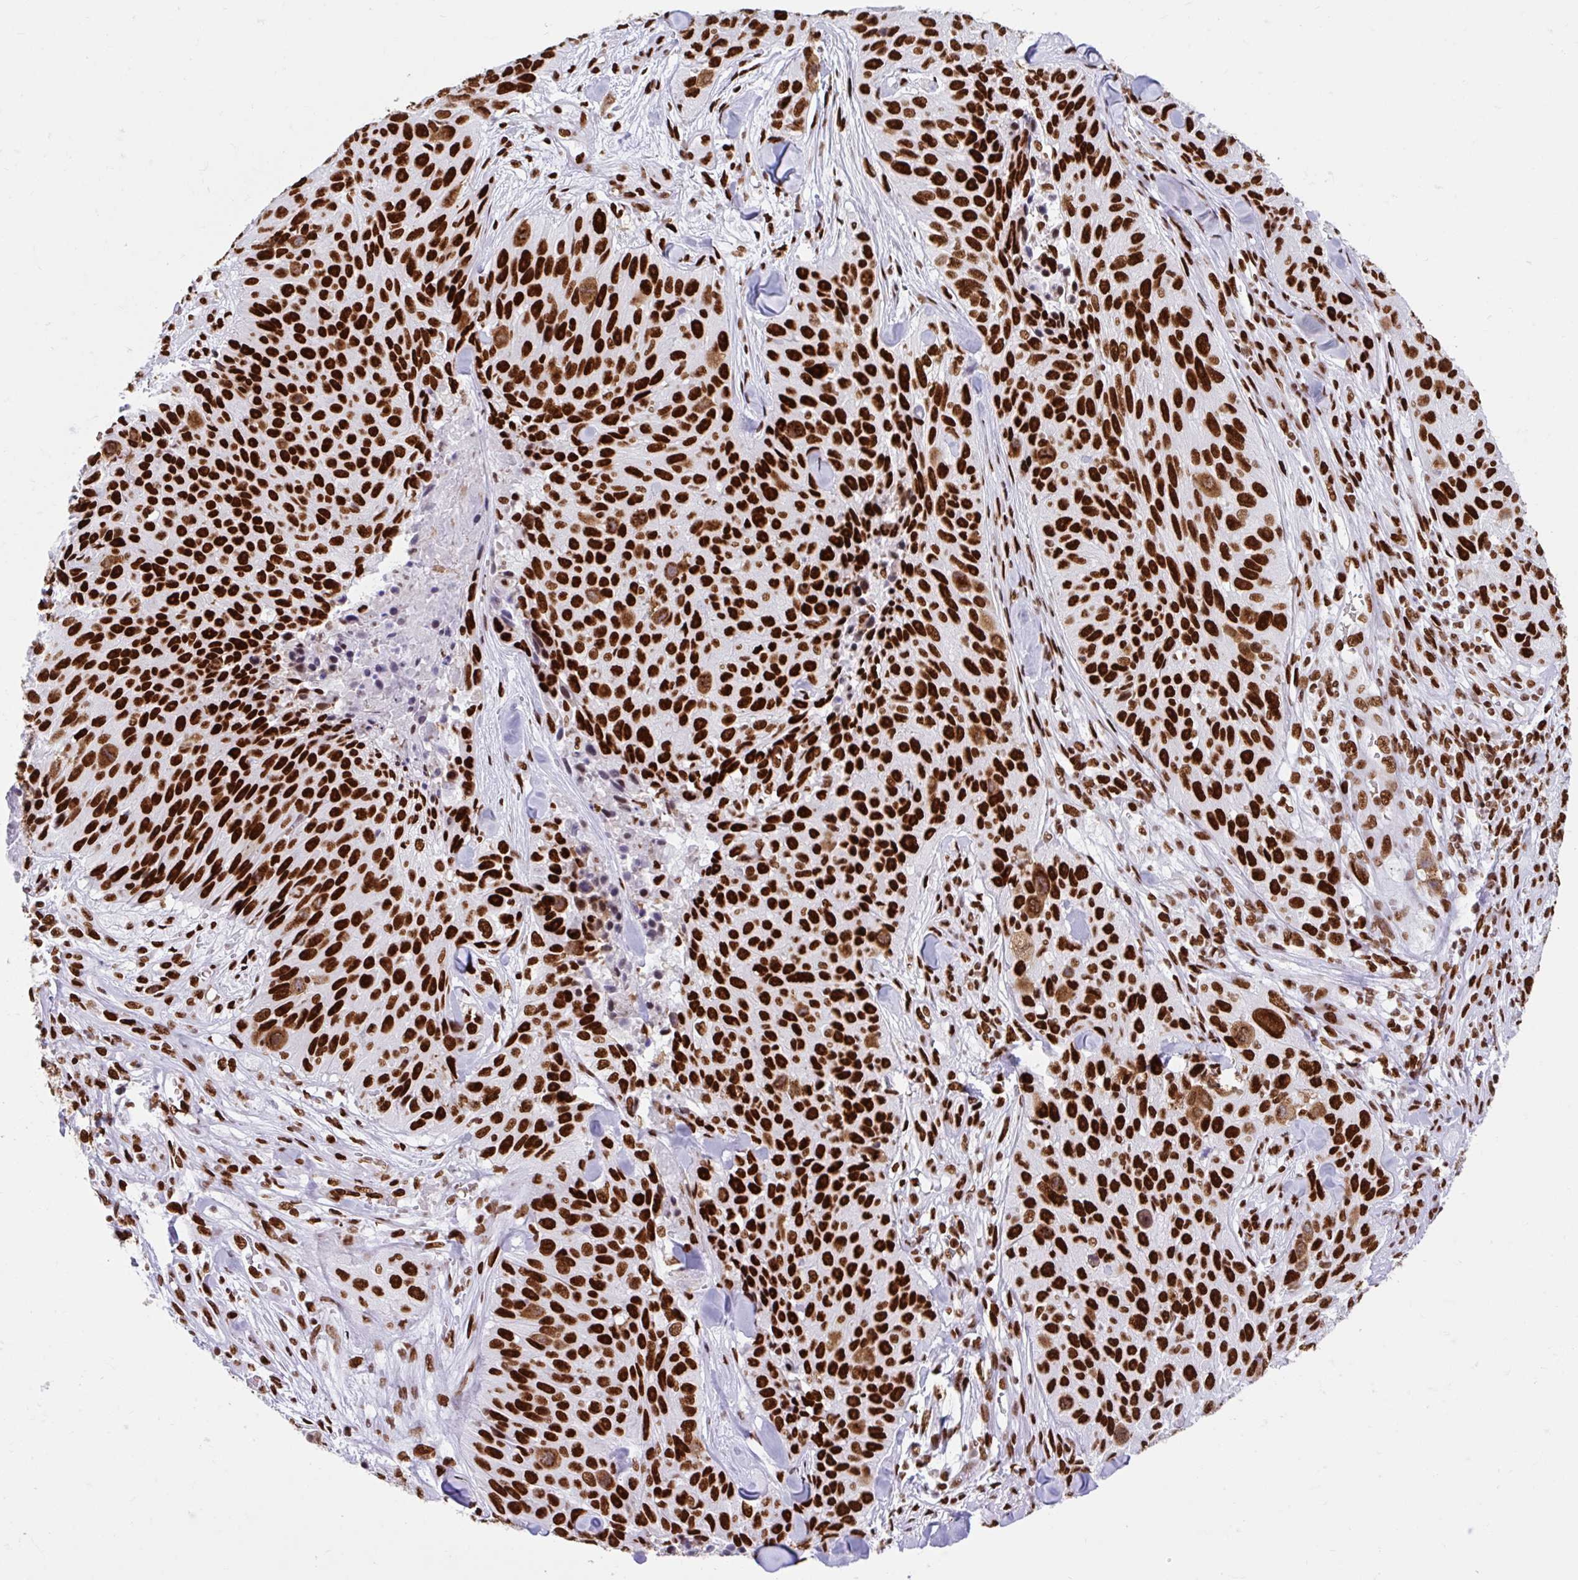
{"staining": {"intensity": "strong", "quantity": ">75%", "location": "nuclear"}, "tissue": "skin cancer", "cell_type": "Tumor cells", "image_type": "cancer", "snomed": [{"axis": "morphology", "description": "Squamous cell carcinoma, NOS"}, {"axis": "topography", "description": "Skin"}], "caption": "Strong nuclear protein positivity is seen in about >75% of tumor cells in skin cancer (squamous cell carcinoma). (Brightfield microscopy of DAB IHC at high magnification).", "gene": "KHDRBS1", "patient": {"sex": "female", "age": 87}}